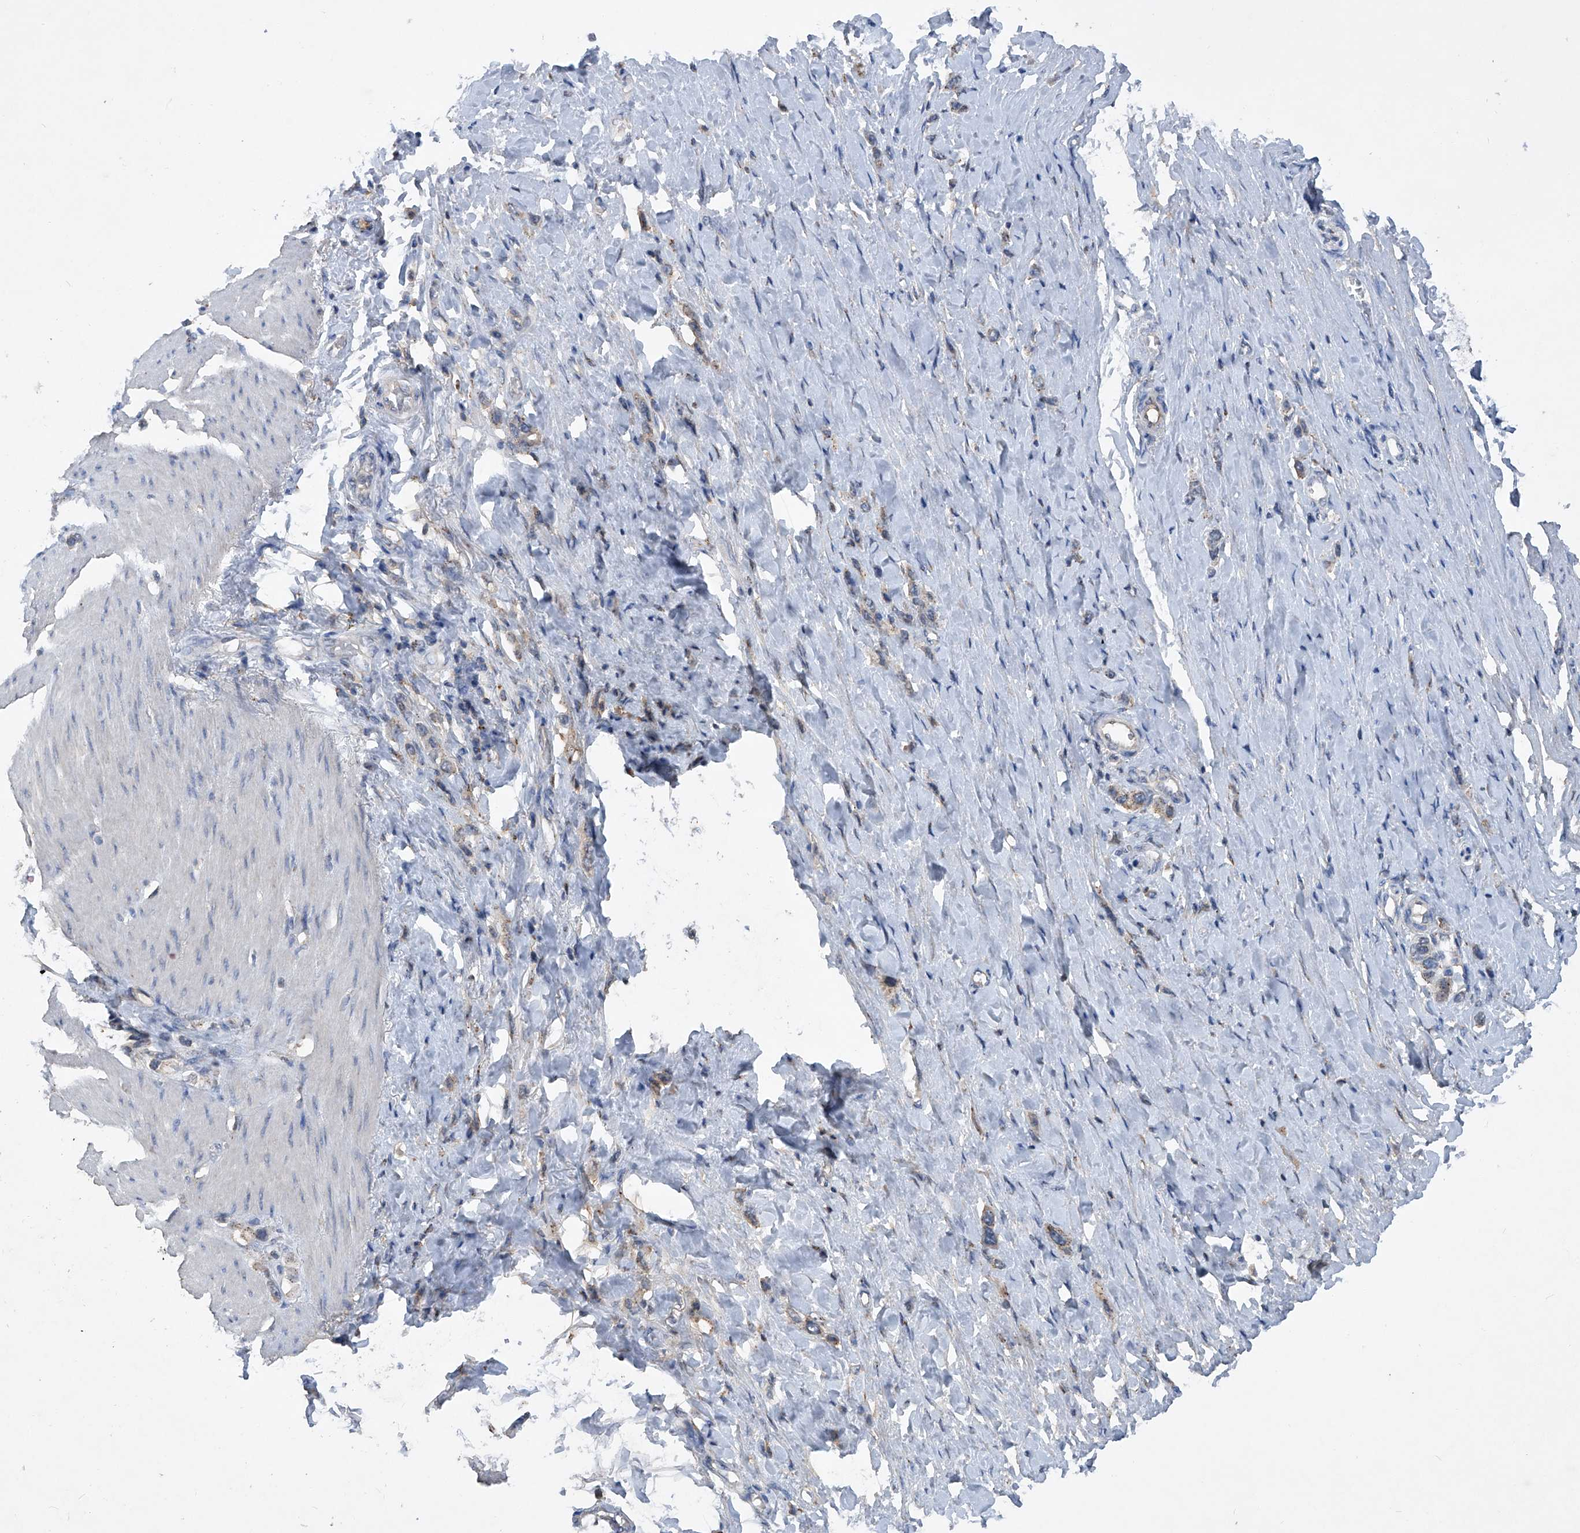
{"staining": {"intensity": "negative", "quantity": "none", "location": "none"}, "tissue": "stomach cancer", "cell_type": "Tumor cells", "image_type": "cancer", "snomed": [{"axis": "morphology", "description": "Adenocarcinoma, NOS"}, {"axis": "topography", "description": "Stomach"}], "caption": "Tumor cells are negative for brown protein staining in stomach adenocarcinoma.", "gene": "PCSK5", "patient": {"sex": "female", "age": 65}}